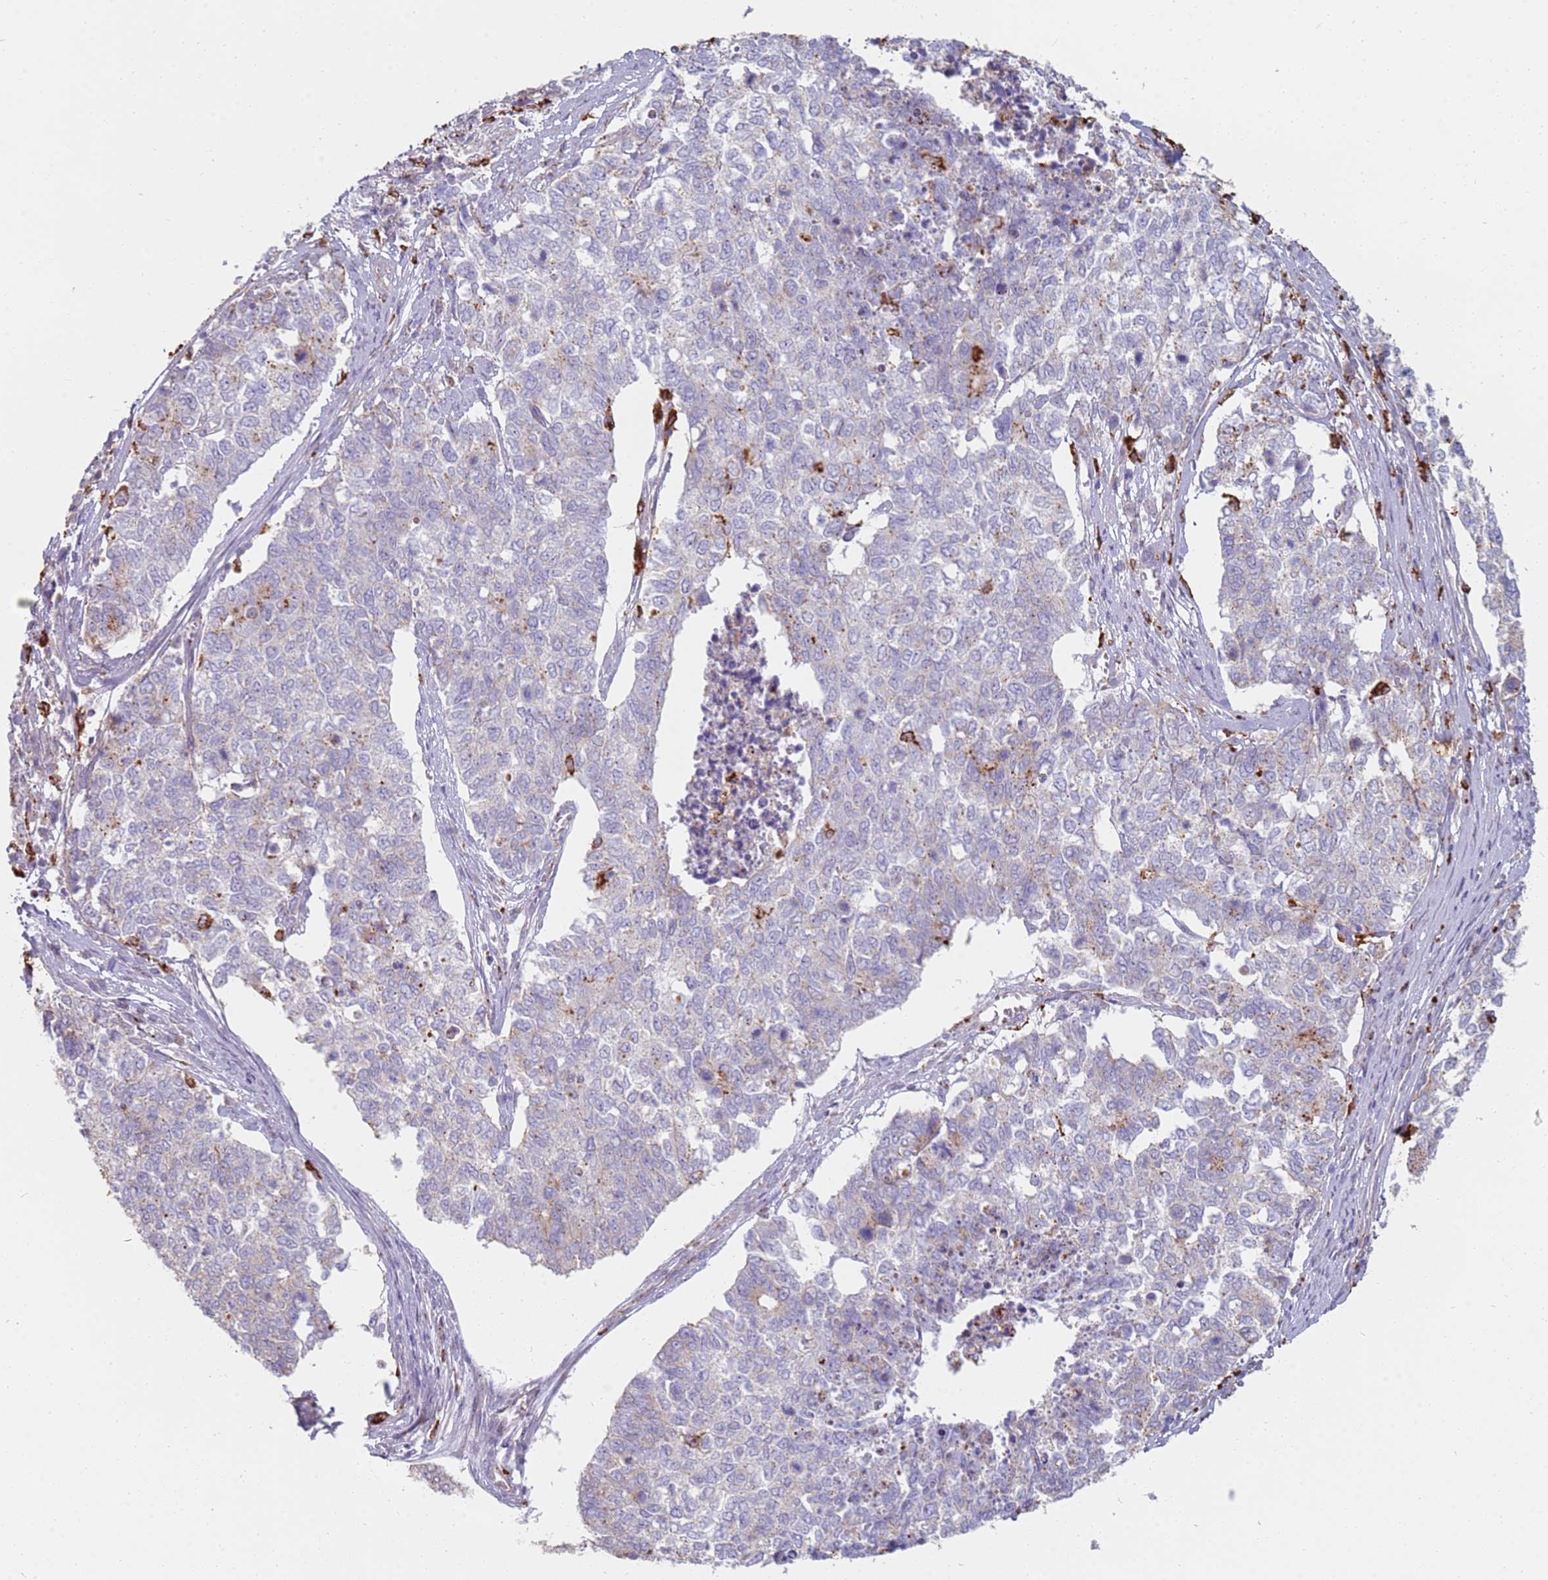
{"staining": {"intensity": "negative", "quantity": "none", "location": "none"}, "tissue": "cervical cancer", "cell_type": "Tumor cells", "image_type": "cancer", "snomed": [{"axis": "morphology", "description": "Squamous cell carcinoma, NOS"}, {"axis": "topography", "description": "Cervix"}], "caption": "High magnification brightfield microscopy of cervical cancer (squamous cell carcinoma) stained with DAB (brown) and counterstained with hematoxylin (blue): tumor cells show no significant positivity.", "gene": "TMEM229B", "patient": {"sex": "female", "age": 63}}